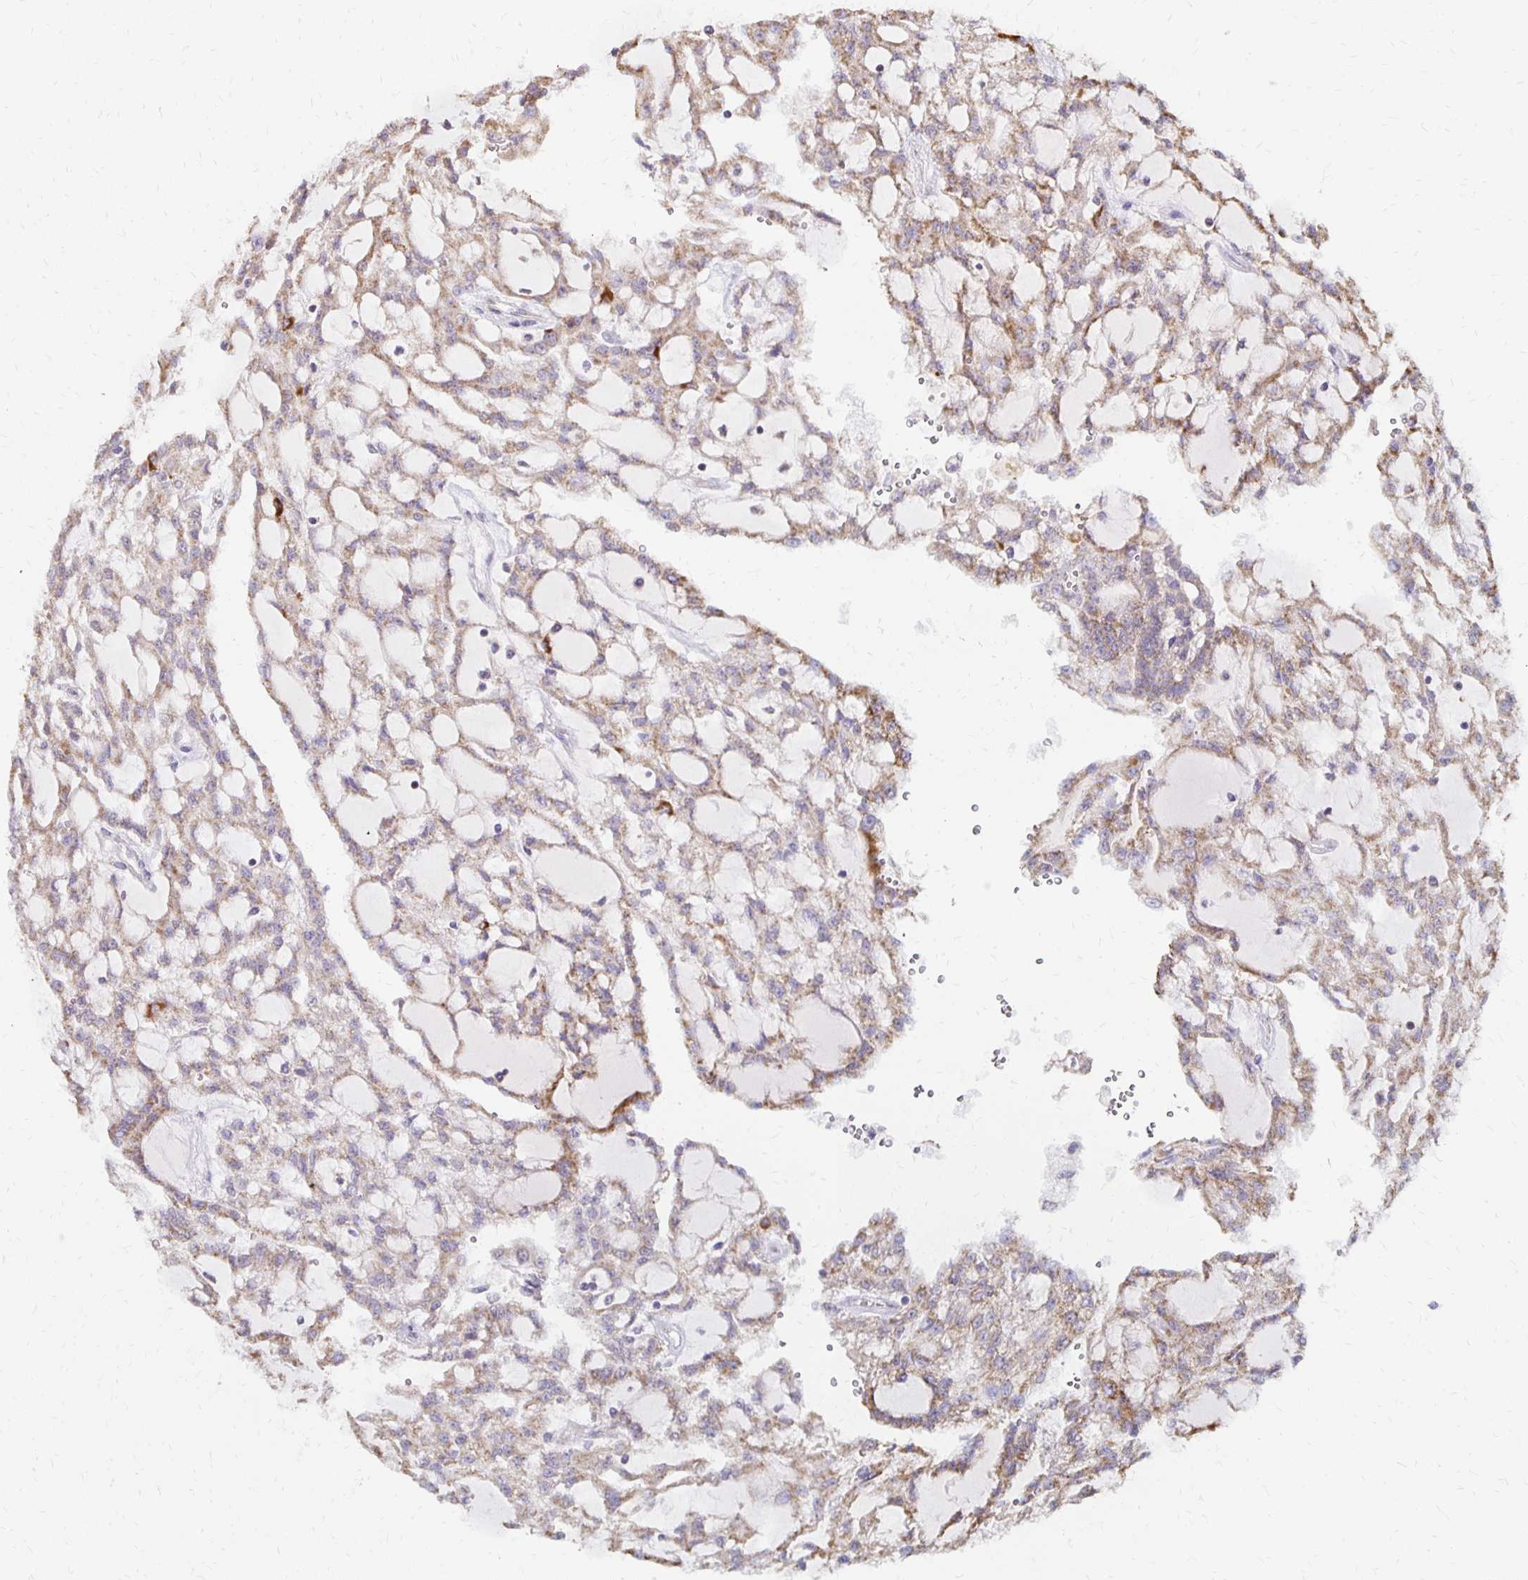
{"staining": {"intensity": "moderate", "quantity": "<25%", "location": "cytoplasmic/membranous"}, "tissue": "renal cancer", "cell_type": "Tumor cells", "image_type": "cancer", "snomed": [{"axis": "morphology", "description": "Adenocarcinoma, NOS"}, {"axis": "topography", "description": "Kidney"}], "caption": "Moderate cytoplasmic/membranous protein positivity is seen in about <25% of tumor cells in renal adenocarcinoma.", "gene": "IER3", "patient": {"sex": "male", "age": 63}}